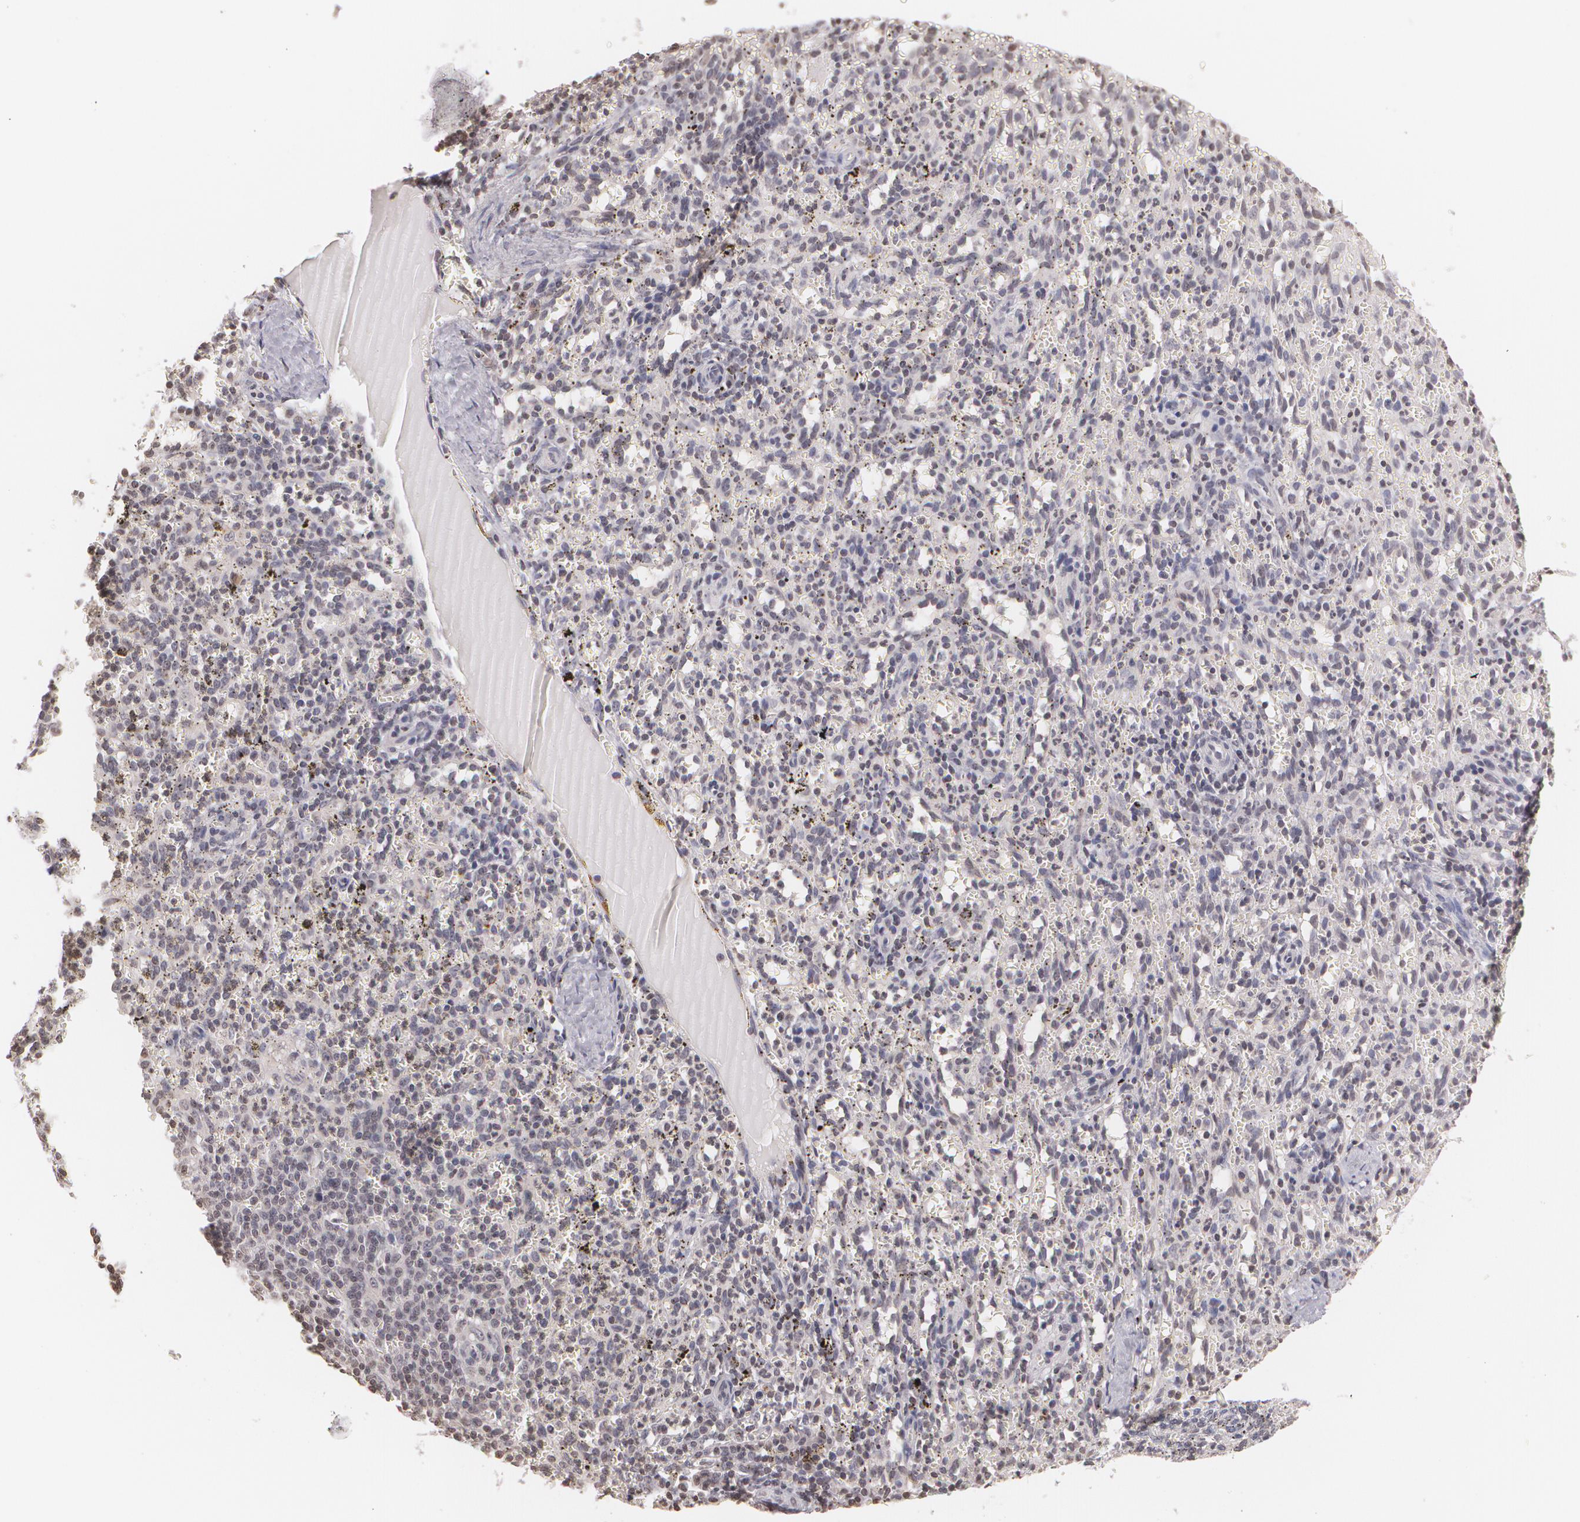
{"staining": {"intensity": "negative", "quantity": "none", "location": "none"}, "tissue": "spleen", "cell_type": "Cells in red pulp", "image_type": "normal", "snomed": [{"axis": "morphology", "description": "Normal tissue, NOS"}, {"axis": "topography", "description": "Spleen"}], "caption": "The immunohistochemistry histopathology image has no significant staining in cells in red pulp of spleen.", "gene": "THRB", "patient": {"sex": "female", "age": 10}}